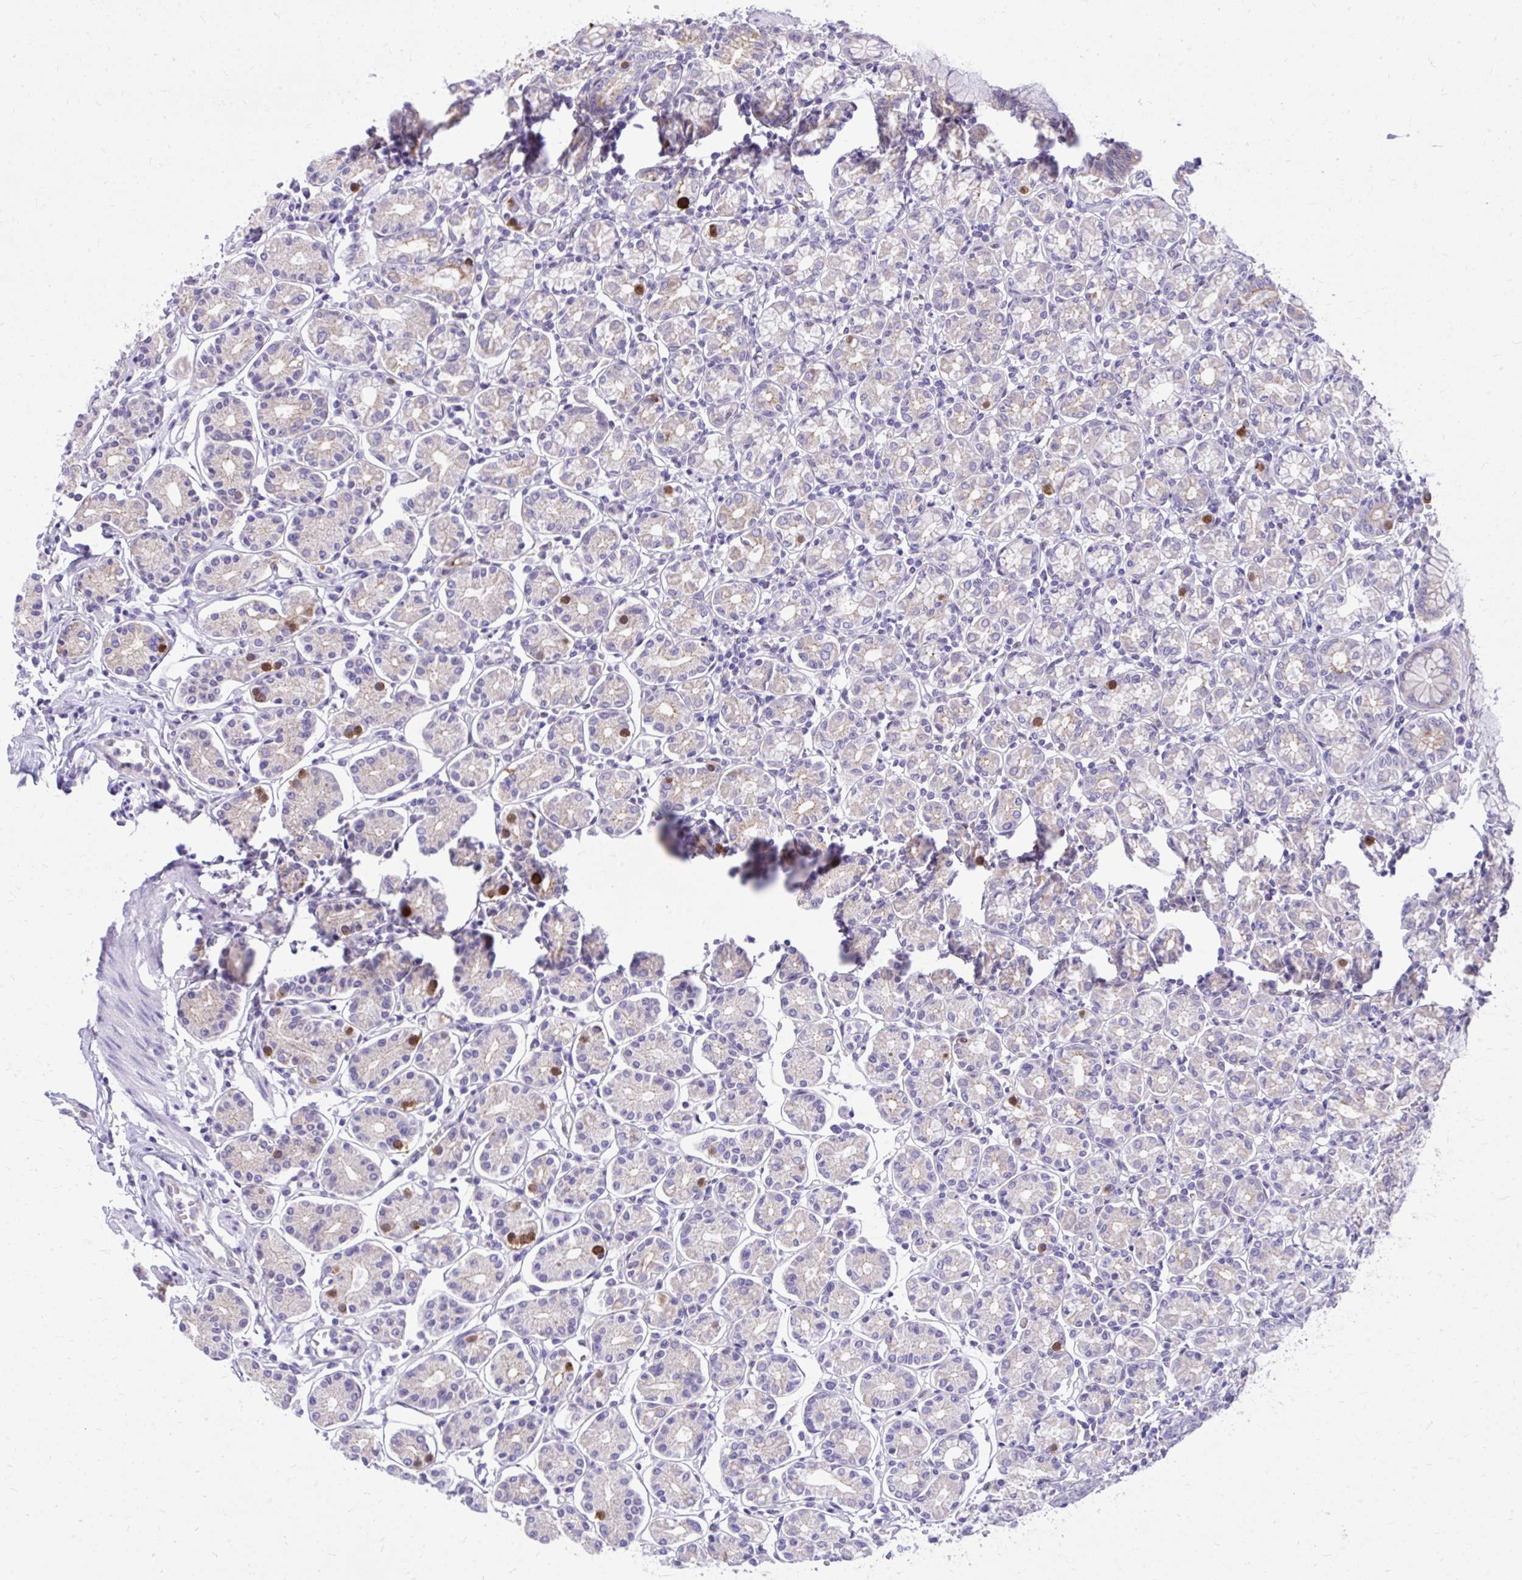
{"staining": {"intensity": "strong", "quantity": "<25%", "location": "cytoplasmic/membranous,nuclear"}, "tissue": "stomach", "cell_type": "Glandular cells", "image_type": "normal", "snomed": [{"axis": "morphology", "description": "Normal tissue, NOS"}, {"axis": "topography", "description": "Stomach"}], "caption": "Protein staining by immunohistochemistry demonstrates strong cytoplasmic/membranous,nuclear staining in about <25% of glandular cells in unremarkable stomach.", "gene": "NNMT", "patient": {"sex": "female", "age": 62}}